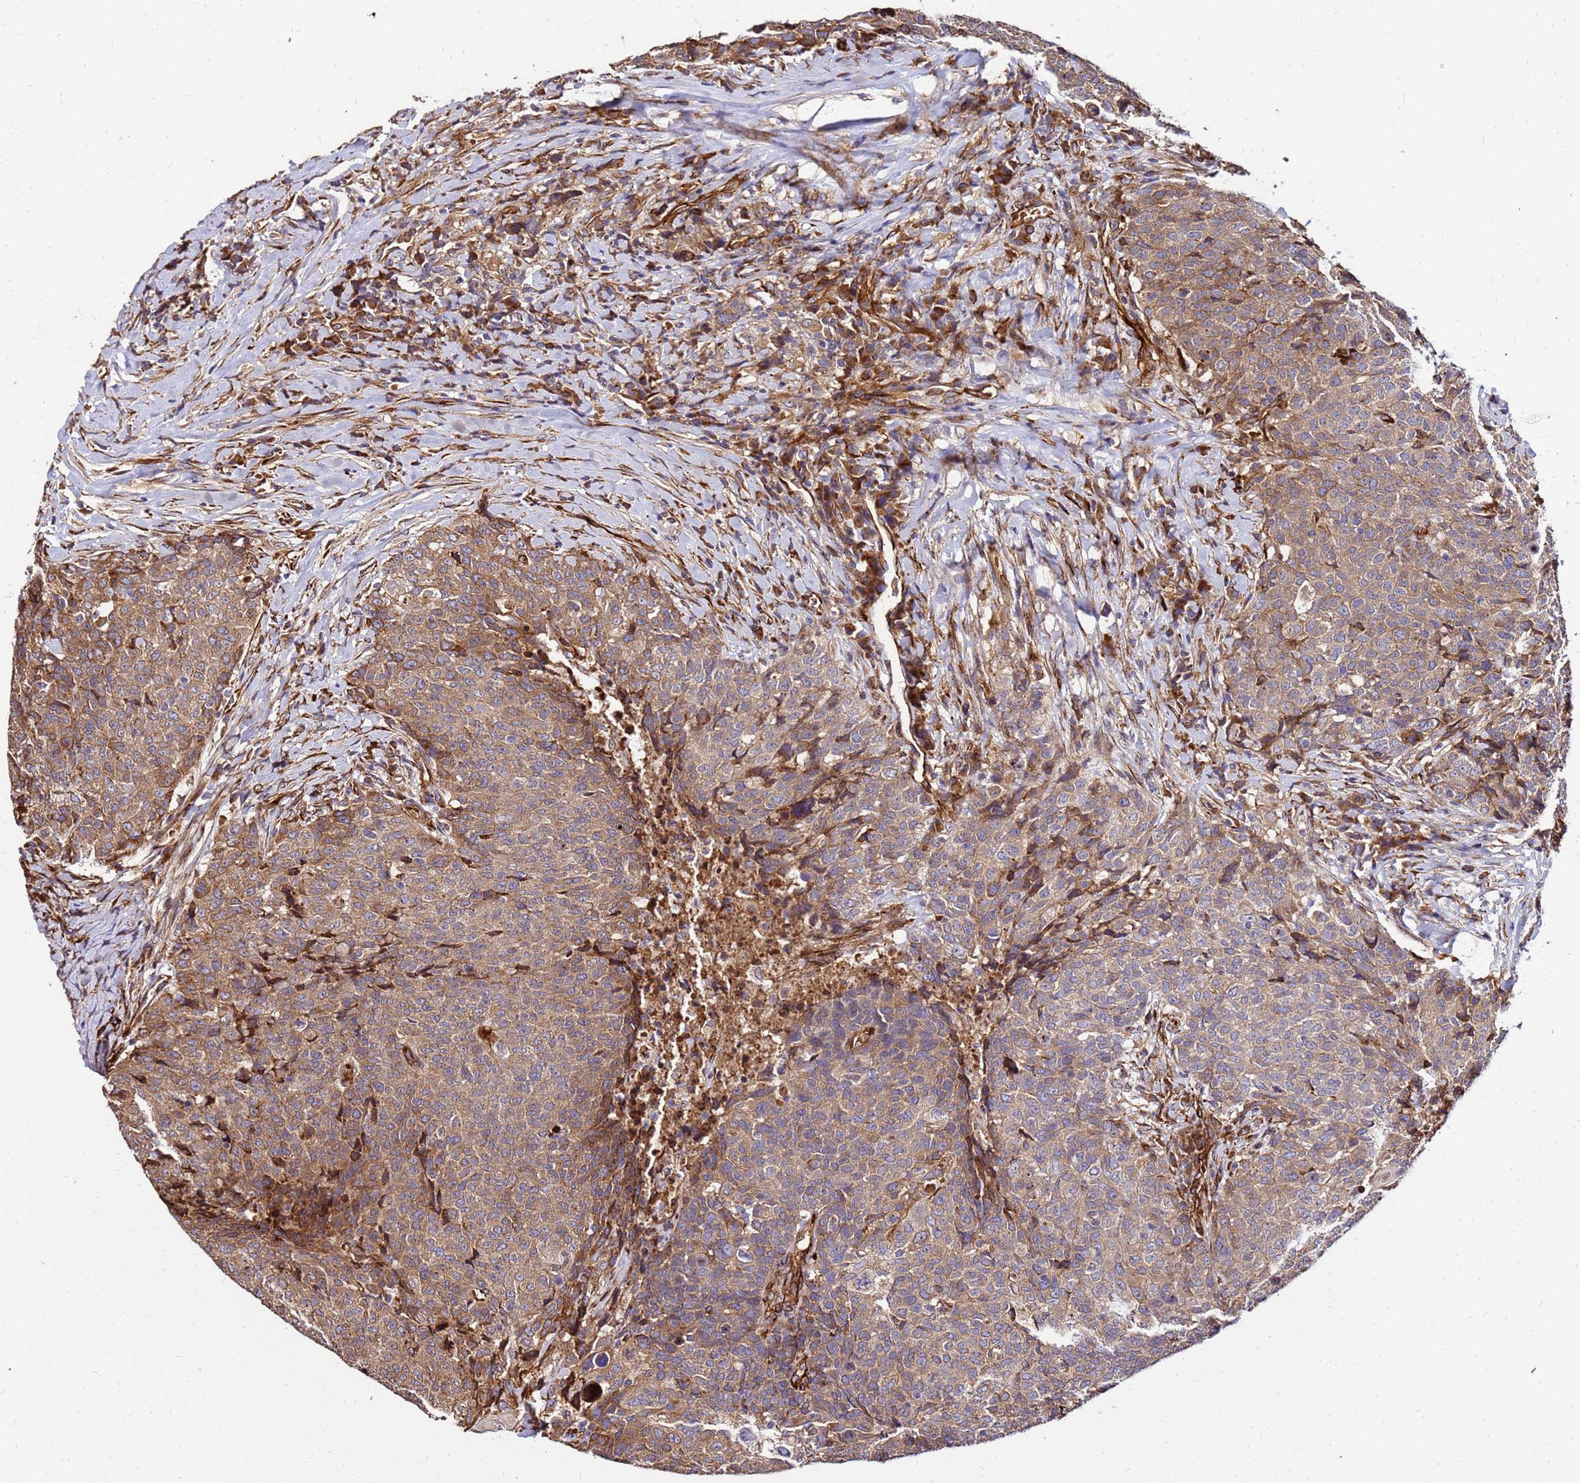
{"staining": {"intensity": "moderate", "quantity": ">75%", "location": "cytoplasmic/membranous"}, "tissue": "head and neck cancer", "cell_type": "Tumor cells", "image_type": "cancer", "snomed": [{"axis": "morphology", "description": "Squamous cell carcinoma, NOS"}, {"axis": "topography", "description": "Head-Neck"}], "caption": "This photomicrograph reveals squamous cell carcinoma (head and neck) stained with immunohistochemistry (IHC) to label a protein in brown. The cytoplasmic/membranous of tumor cells show moderate positivity for the protein. Nuclei are counter-stained blue.", "gene": "WWC2", "patient": {"sex": "male", "age": 66}}